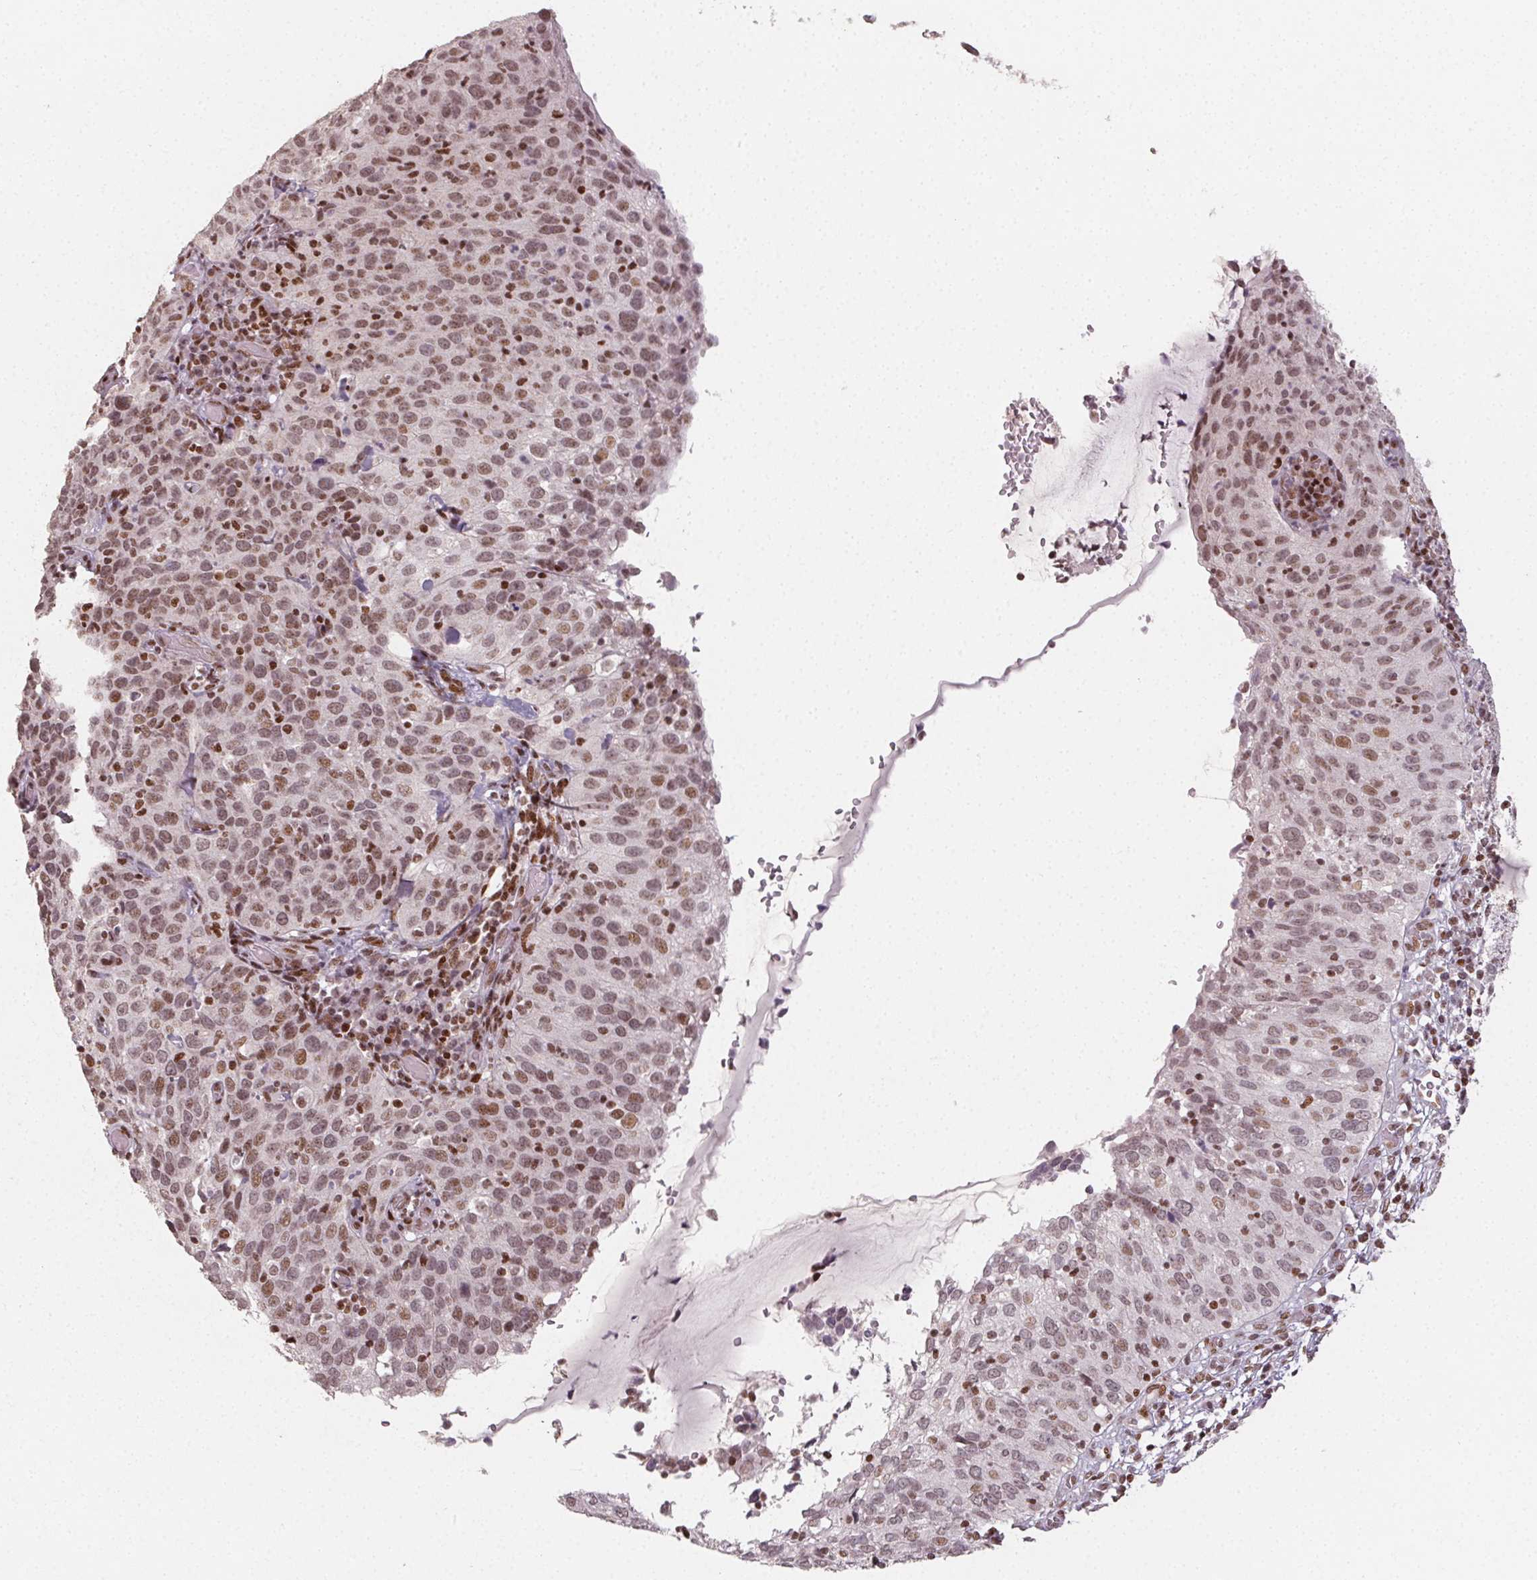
{"staining": {"intensity": "moderate", "quantity": ">75%", "location": "nuclear"}, "tissue": "cervical cancer", "cell_type": "Tumor cells", "image_type": "cancer", "snomed": [{"axis": "morphology", "description": "Squamous cell carcinoma, NOS"}, {"axis": "topography", "description": "Cervix"}], "caption": "Immunohistochemistry of cervical cancer (squamous cell carcinoma) demonstrates medium levels of moderate nuclear staining in approximately >75% of tumor cells.", "gene": "KMT2A", "patient": {"sex": "female", "age": 52}}